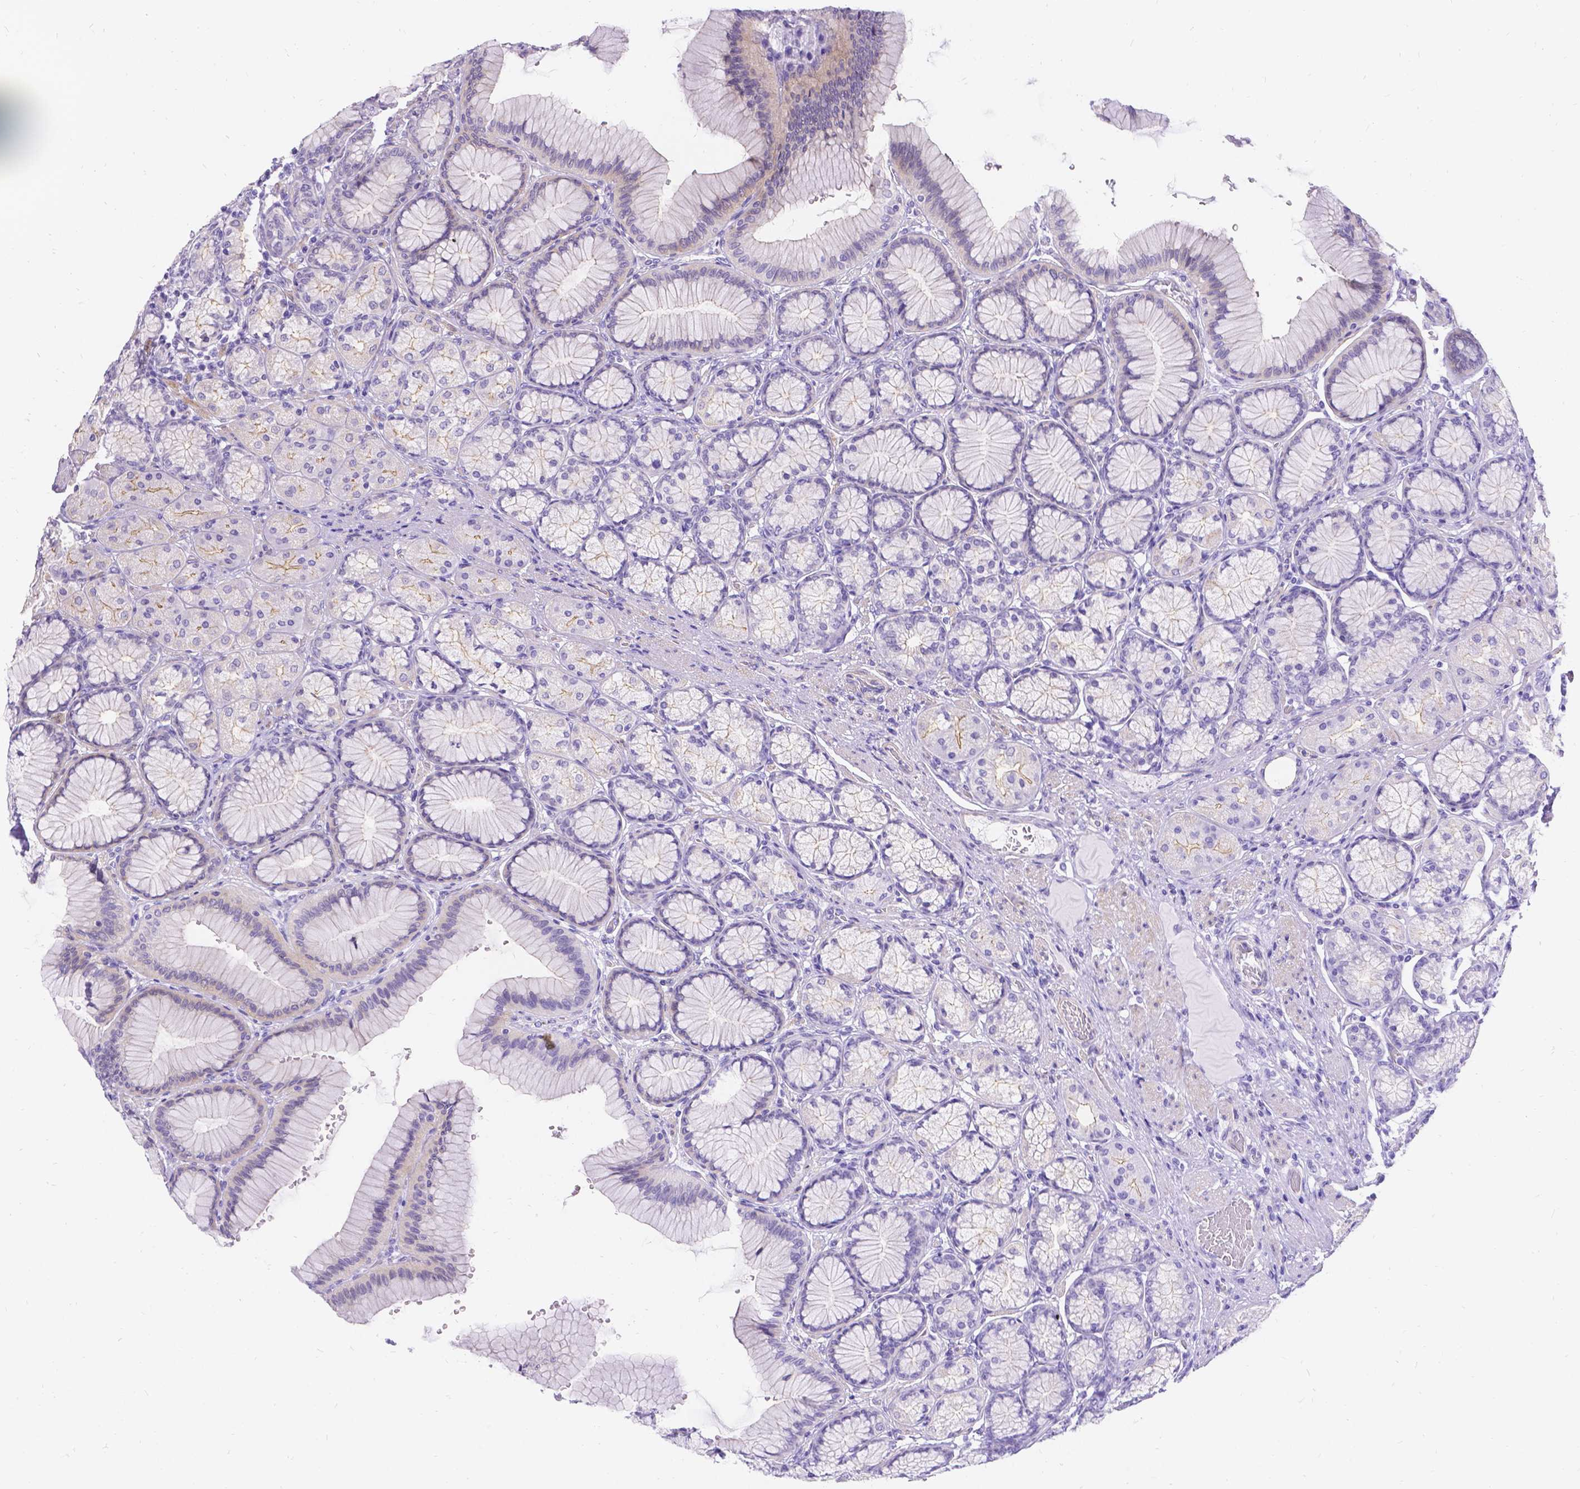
{"staining": {"intensity": "weak", "quantity": "<25%", "location": "cytoplasmic/membranous"}, "tissue": "stomach", "cell_type": "Glandular cells", "image_type": "normal", "snomed": [{"axis": "morphology", "description": "Normal tissue, NOS"}, {"axis": "morphology", "description": "Adenocarcinoma, NOS"}, {"axis": "morphology", "description": "Adenocarcinoma, High grade"}, {"axis": "topography", "description": "Stomach, upper"}, {"axis": "topography", "description": "Stomach"}], "caption": "The micrograph exhibits no staining of glandular cells in normal stomach.", "gene": "PALS1", "patient": {"sex": "female", "age": 65}}